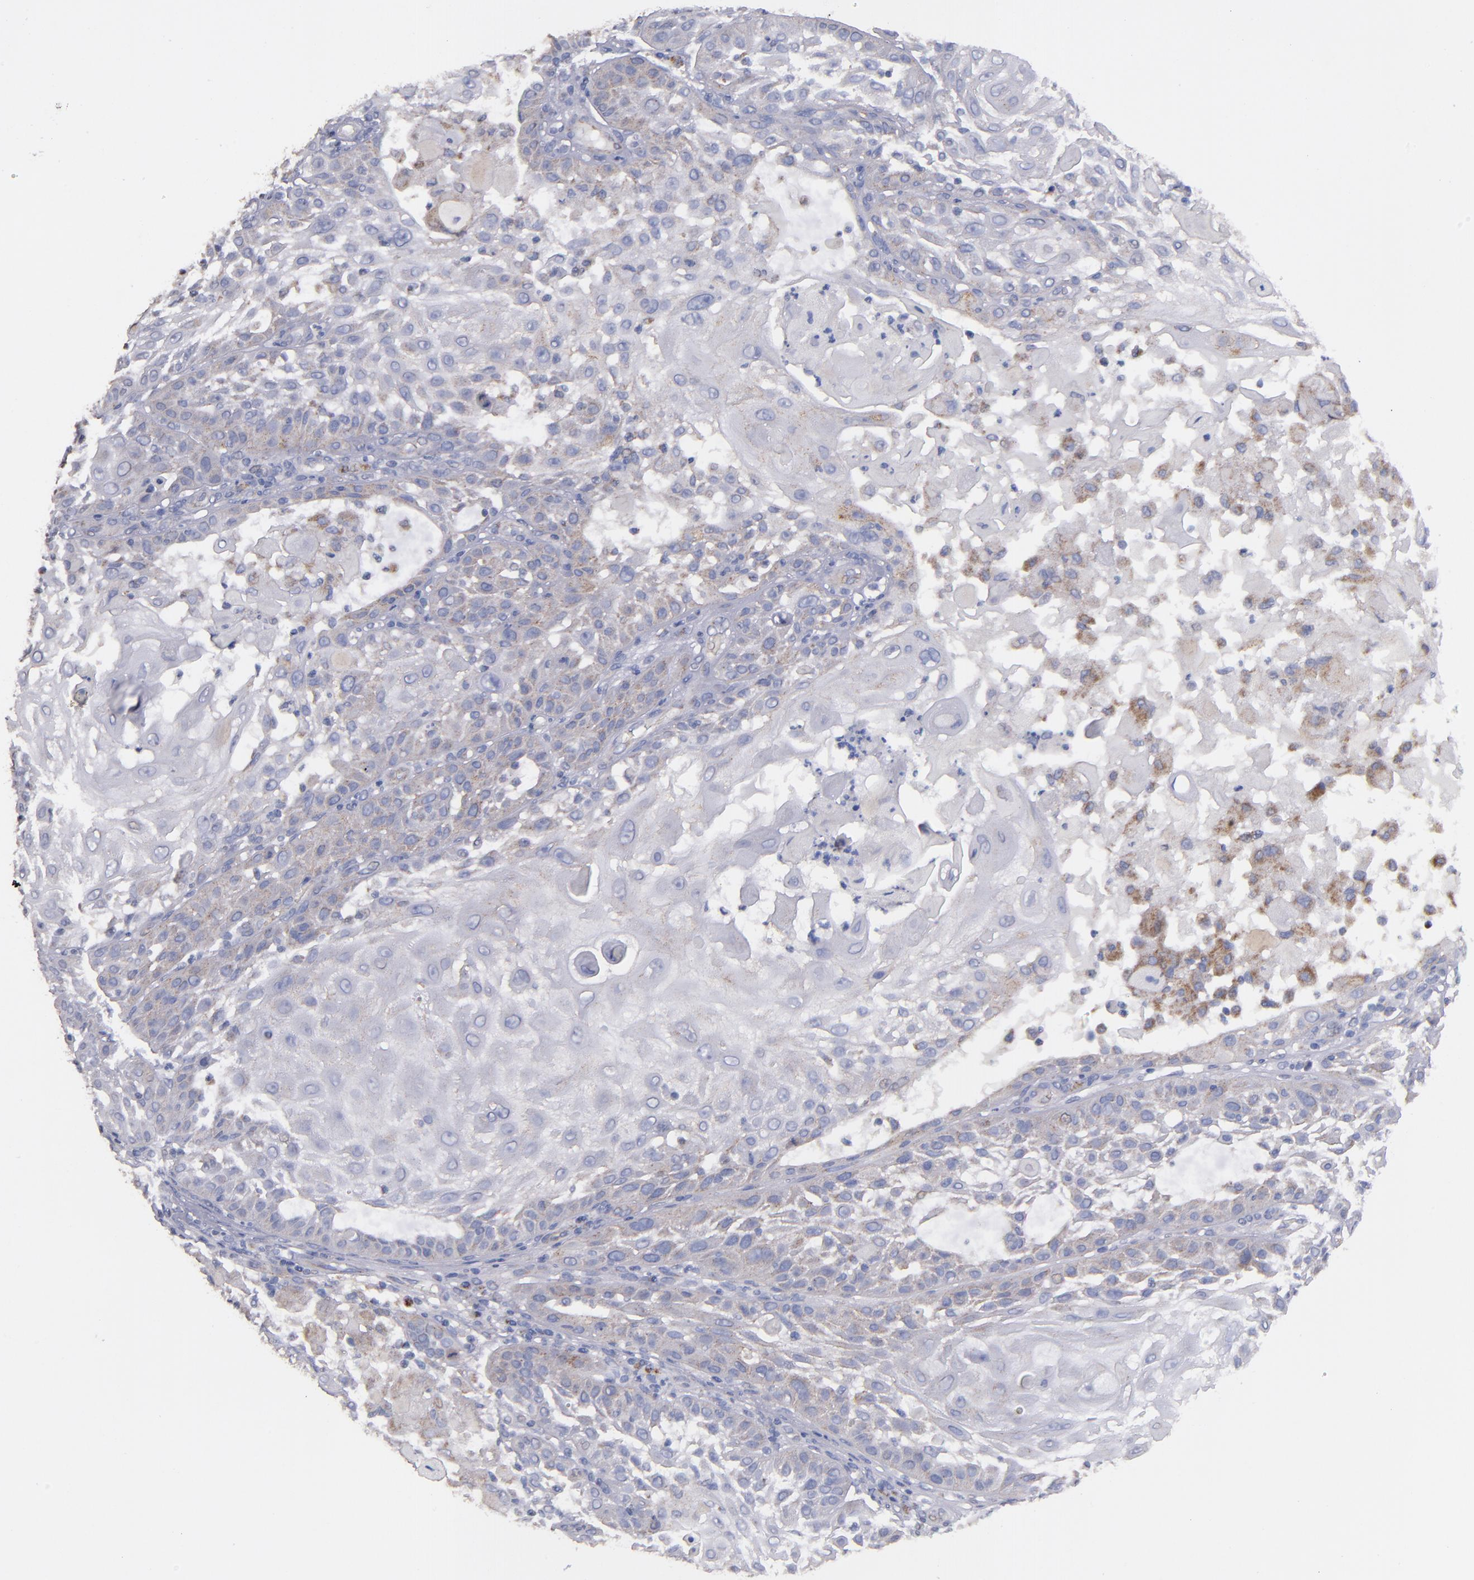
{"staining": {"intensity": "weak", "quantity": "25%-75%", "location": "cytoplasmic/membranous"}, "tissue": "skin cancer", "cell_type": "Tumor cells", "image_type": "cancer", "snomed": [{"axis": "morphology", "description": "Squamous cell carcinoma, NOS"}, {"axis": "topography", "description": "Skin"}], "caption": "Skin cancer (squamous cell carcinoma) tissue shows weak cytoplasmic/membranous staining in about 25%-75% of tumor cells, visualized by immunohistochemistry.", "gene": "CLTA", "patient": {"sex": "female", "age": 89}}